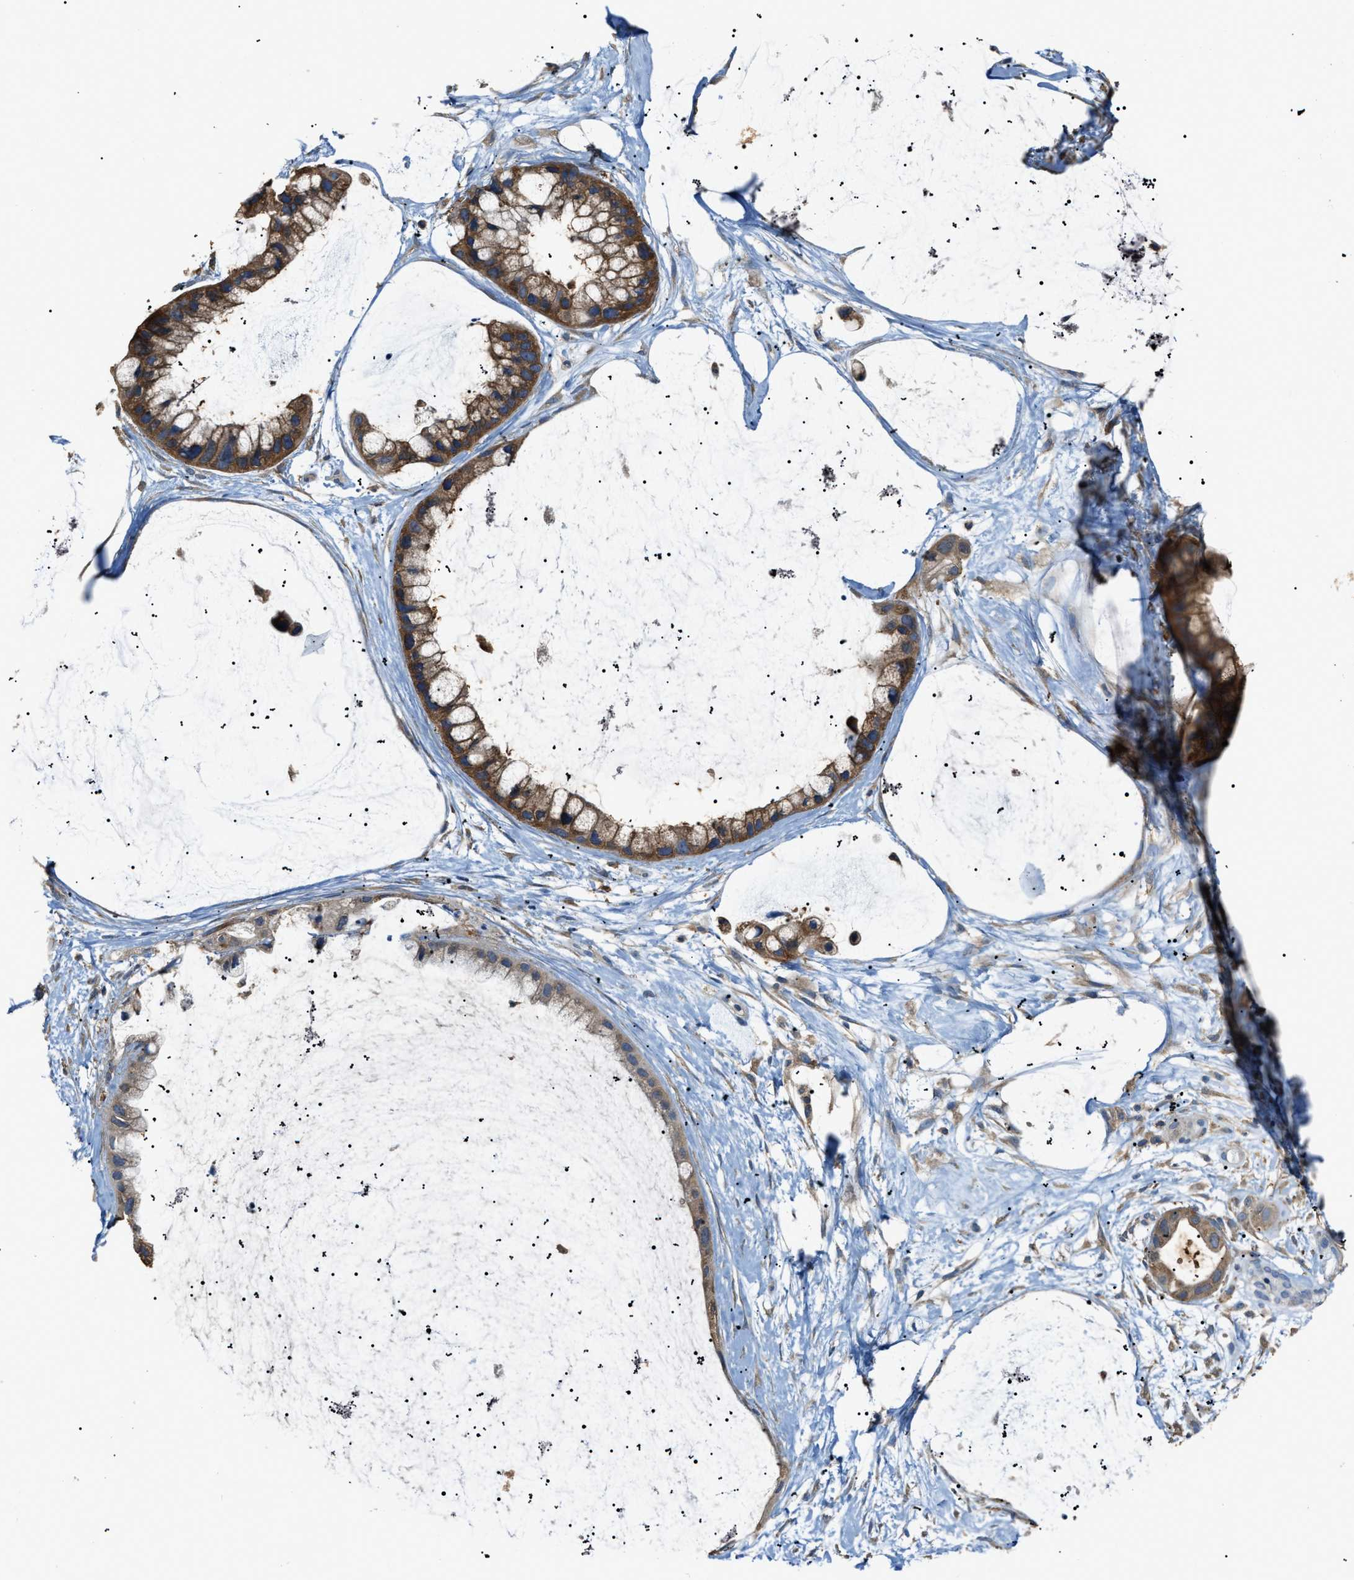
{"staining": {"intensity": "moderate", "quantity": ">75%", "location": "cytoplasmic/membranous"}, "tissue": "ovarian cancer", "cell_type": "Tumor cells", "image_type": "cancer", "snomed": [{"axis": "morphology", "description": "Cystadenocarcinoma, mucinous, NOS"}, {"axis": "topography", "description": "Ovary"}], "caption": "High-magnification brightfield microscopy of ovarian cancer (mucinous cystadenocarcinoma) stained with DAB (brown) and counterstained with hematoxylin (blue). tumor cells exhibit moderate cytoplasmic/membranous expression is seen in approximately>75% of cells.", "gene": "GCN1", "patient": {"sex": "female", "age": 39}}